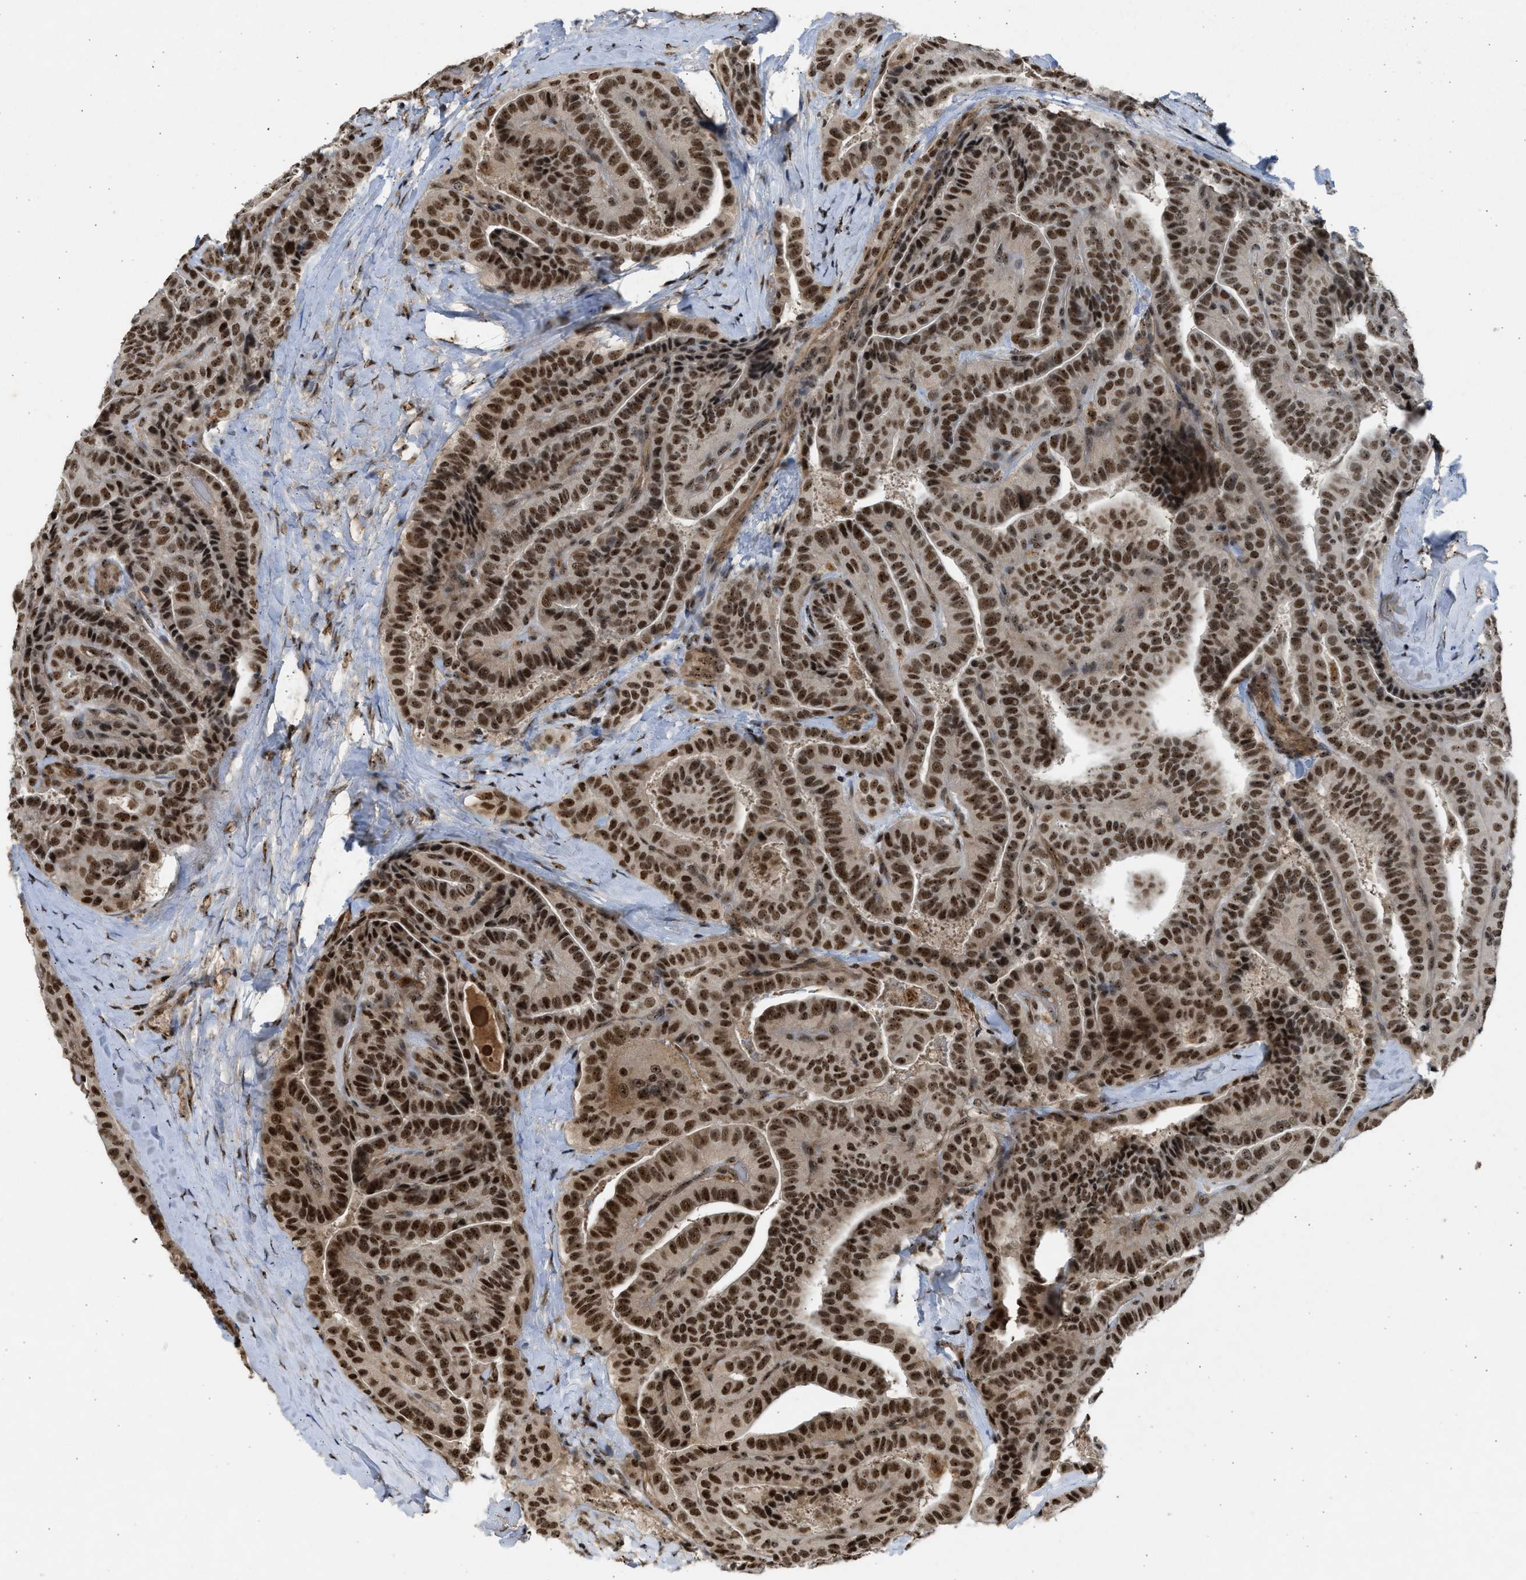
{"staining": {"intensity": "strong", "quantity": ">75%", "location": "nuclear"}, "tissue": "thyroid cancer", "cell_type": "Tumor cells", "image_type": "cancer", "snomed": [{"axis": "morphology", "description": "Papillary adenocarcinoma, NOS"}, {"axis": "topography", "description": "Thyroid gland"}], "caption": "Immunohistochemical staining of human thyroid papillary adenocarcinoma displays high levels of strong nuclear positivity in approximately >75% of tumor cells.", "gene": "TFDP2", "patient": {"sex": "male", "age": 77}}